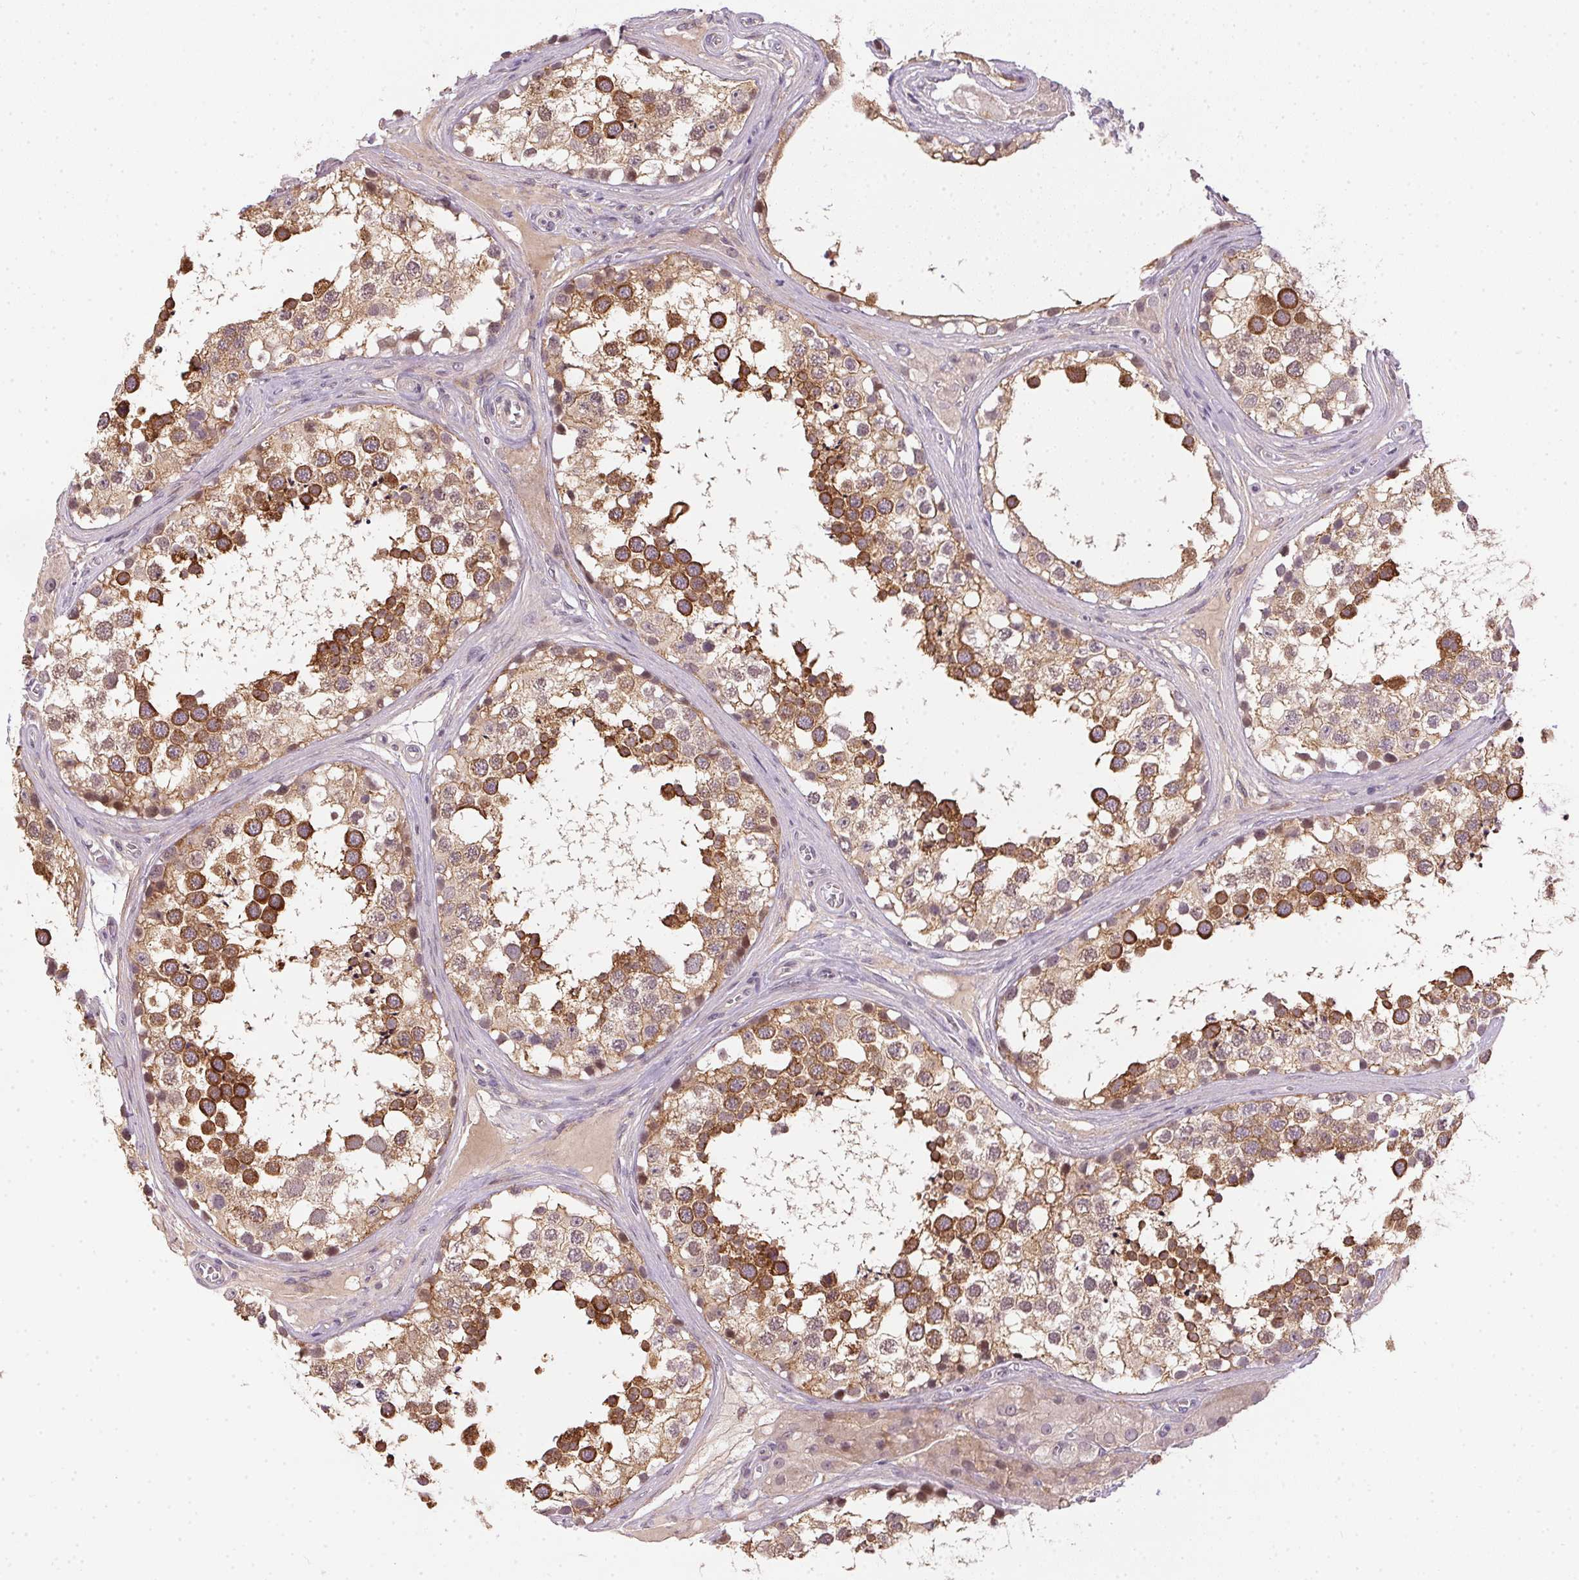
{"staining": {"intensity": "moderate", "quantity": ">75%", "location": "cytoplasmic/membranous"}, "tissue": "testis", "cell_type": "Cells in seminiferous ducts", "image_type": "normal", "snomed": [{"axis": "morphology", "description": "Normal tissue, NOS"}, {"axis": "morphology", "description": "Seminoma, NOS"}, {"axis": "topography", "description": "Testis"}], "caption": "Immunohistochemical staining of unremarkable human testis reveals medium levels of moderate cytoplasmic/membranous expression in about >75% of cells in seminiferous ducts. The staining was performed using DAB to visualize the protein expression in brown, while the nuclei were stained in blue with hematoxylin (Magnification: 20x).", "gene": "CFAP92", "patient": {"sex": "male", "age": 65}}